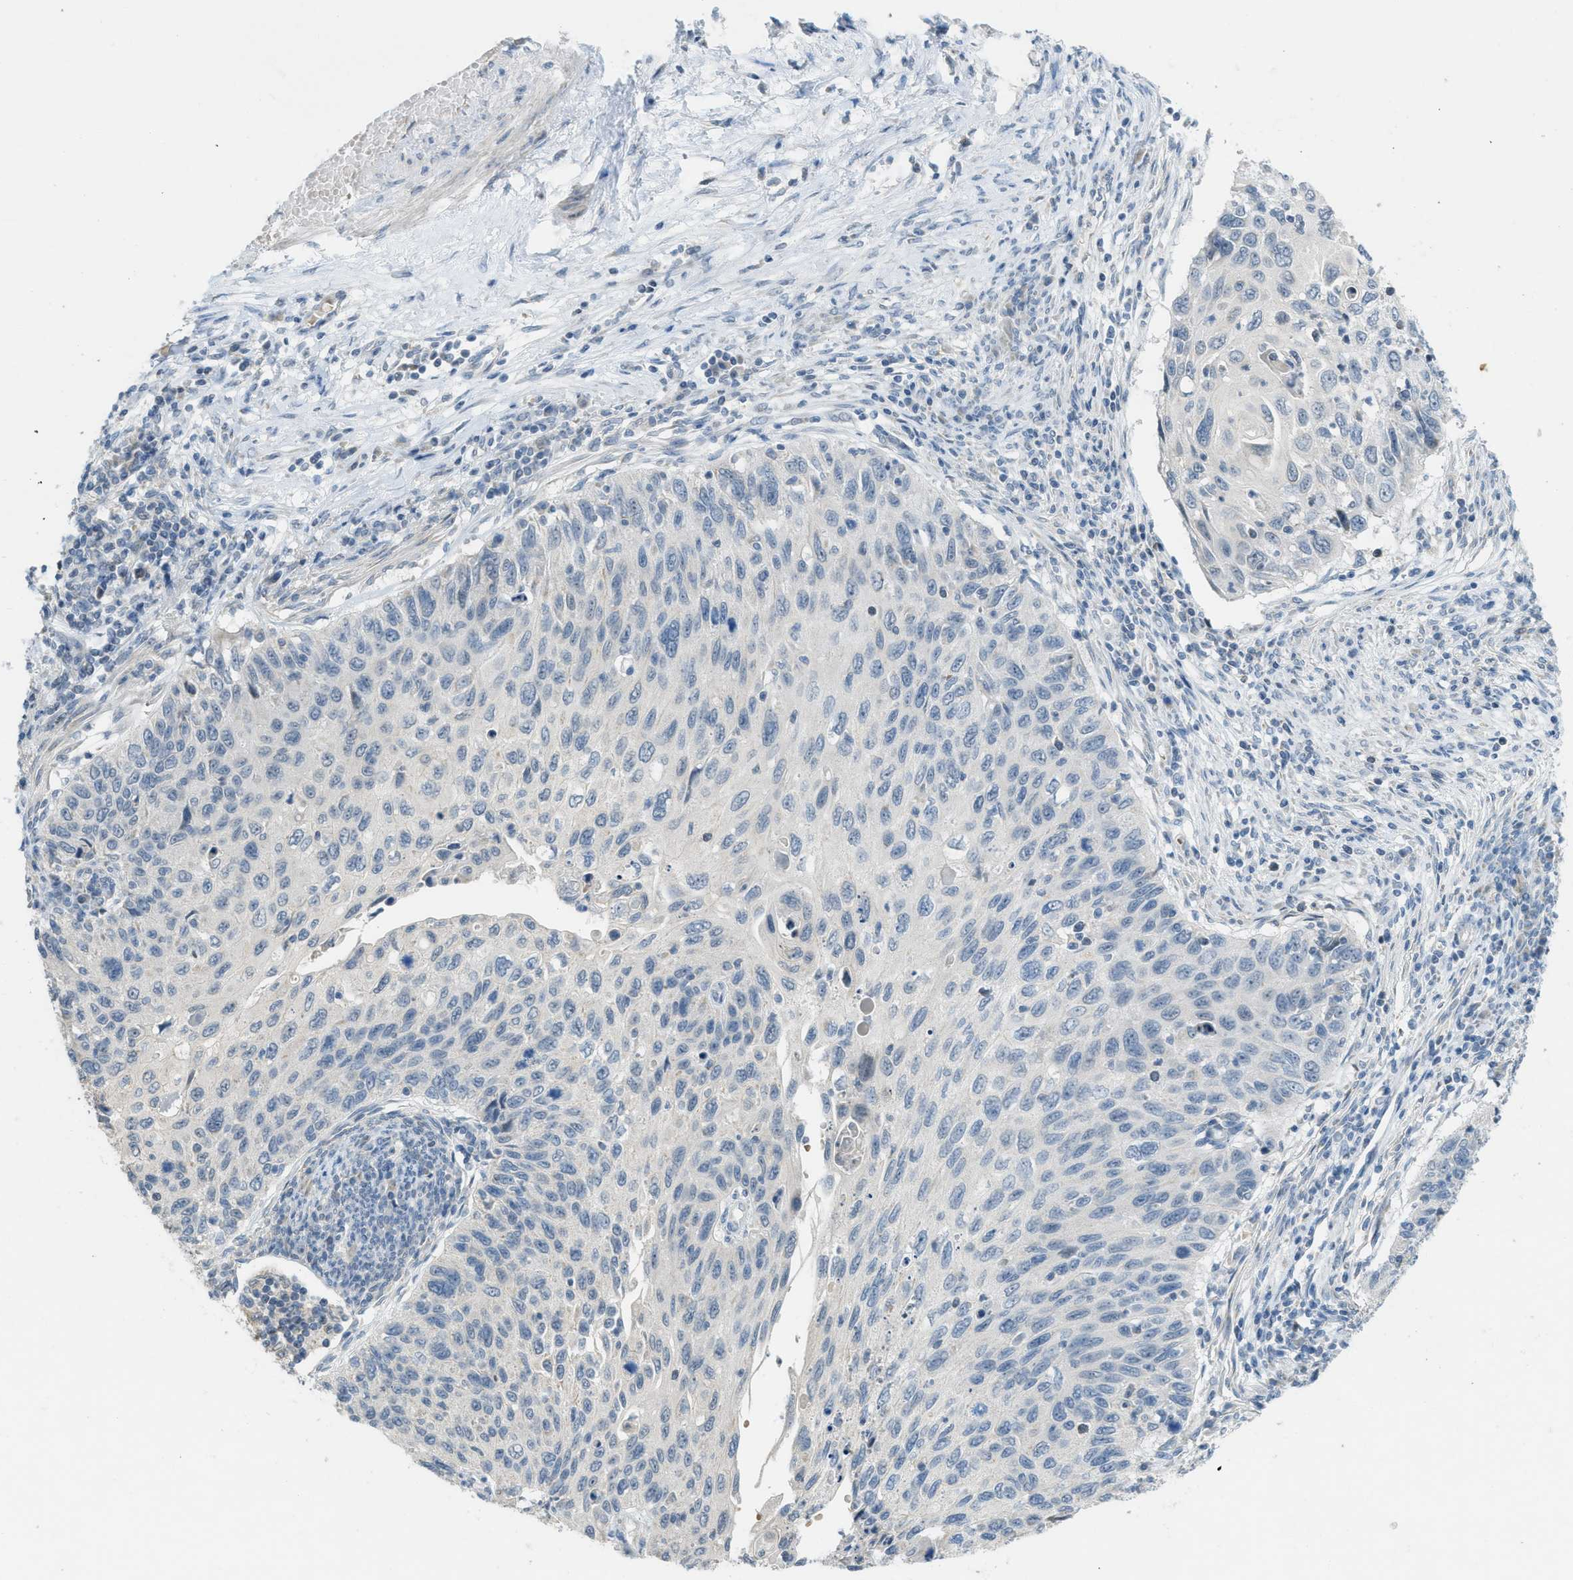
{"staining": {"intensity": "negative", "quantity": "none", "location": "none"}, "tissue": "cervical cancer", "cell_type": "Tumor cells", "image_type": "cancer", "snomed": [{"axis": "morphology", "description": "Squamous cell carcinoma, NOS"}, {"axis": "topography", "description": "Cervix"}], "caption": "High power microscopy image of an immunohistochemistry photomicrograph of cervical cancer, revealing no significant staining in tumor cells.", "gene": "TXNDC2", "patient": {"sex": "female", "age": 70}}